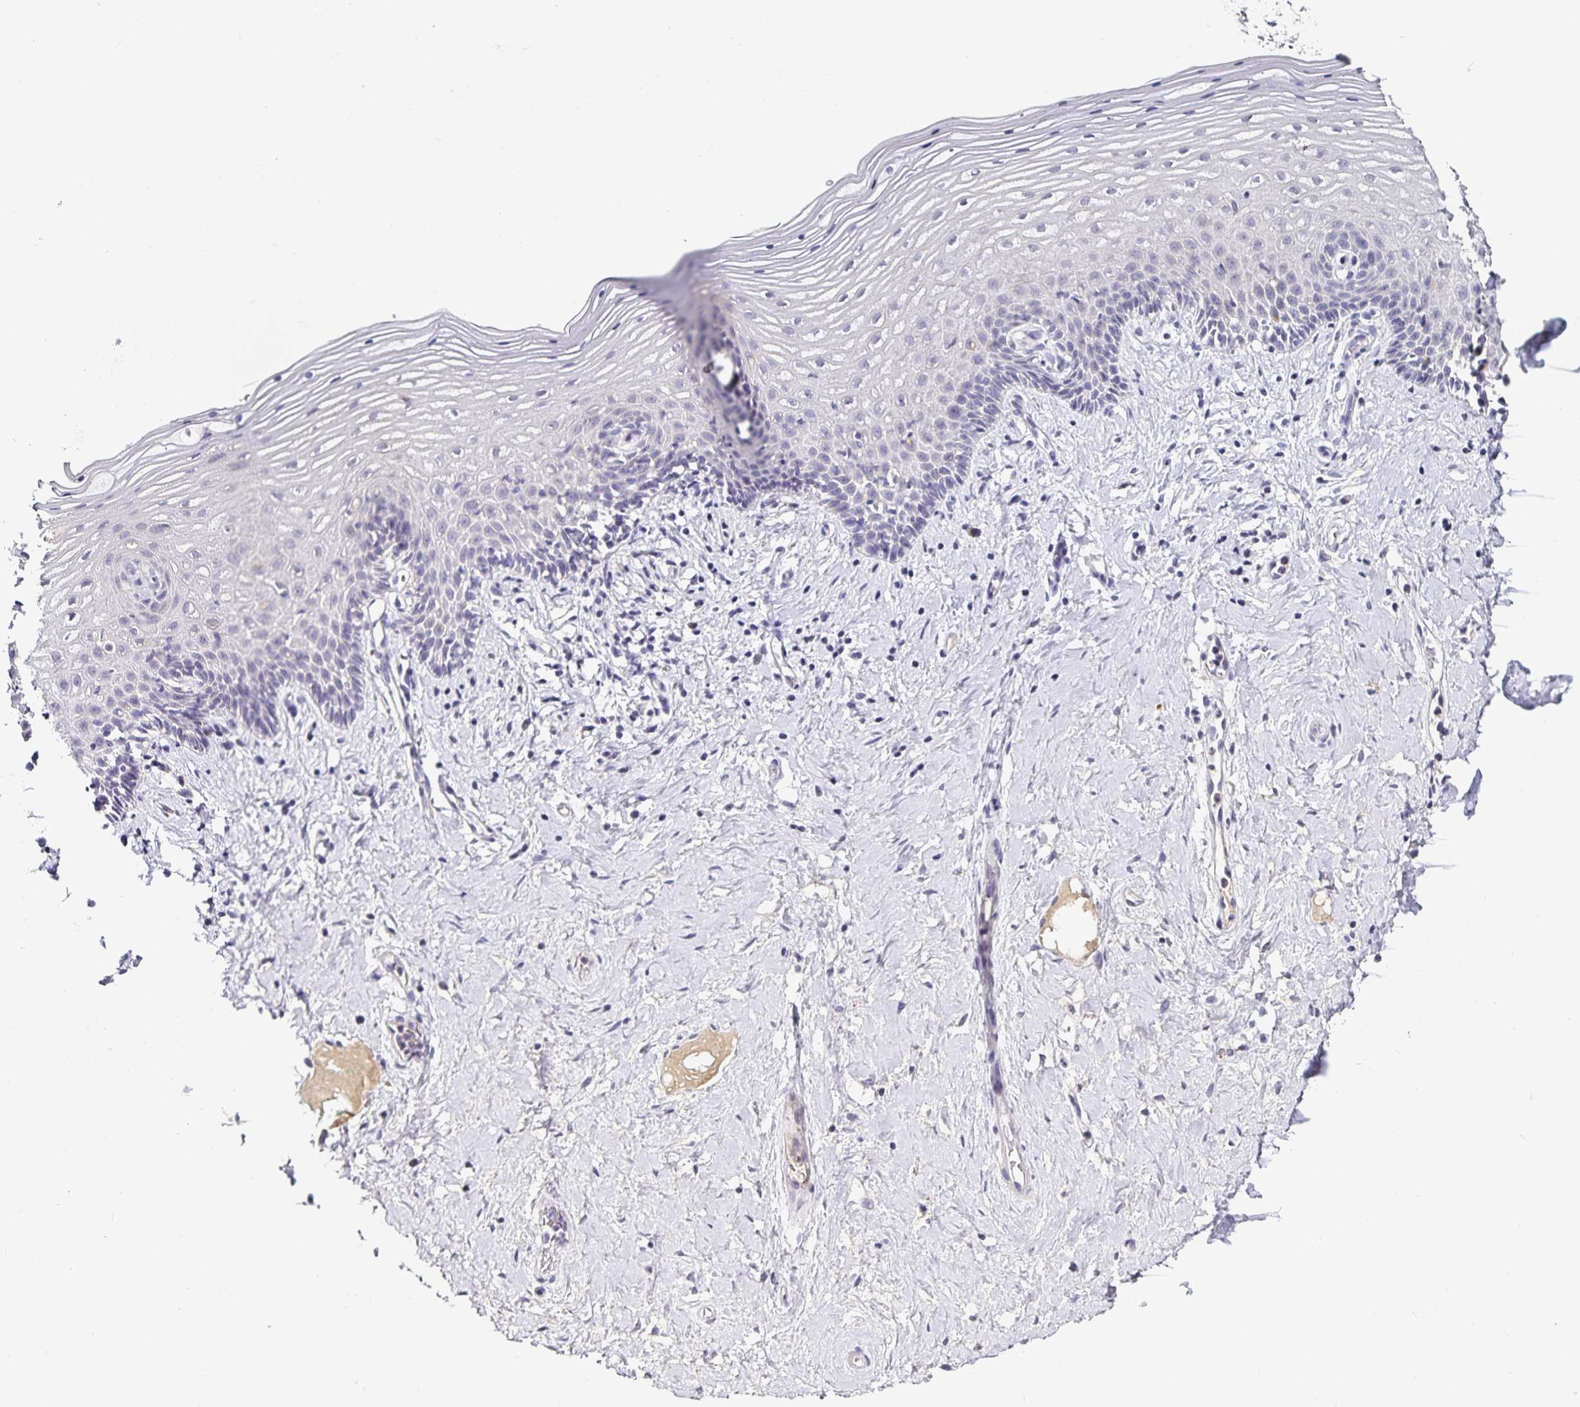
{"staining": {"intensity": "negative", "quantity": "none", "location": "none"}, "tissue": "vagina", "cell_type": "Squamous epithelial cells", "image_type": "normal", "snomed": [{"axis": "morphology", "description": "Normal tissue, NOS"}, {"axis": "topography", "description": "Vagina"}], "caption": "Squamous epithelial cells show no significant protein staining in unremarkable vagina. (Stains: DAB immunohistochemistry with hematoxylin counter stain, Microscopy: brightfield microscopy at high magnification).", "gene": "TTR", "patient": {"sex": "female", "age": 42}}